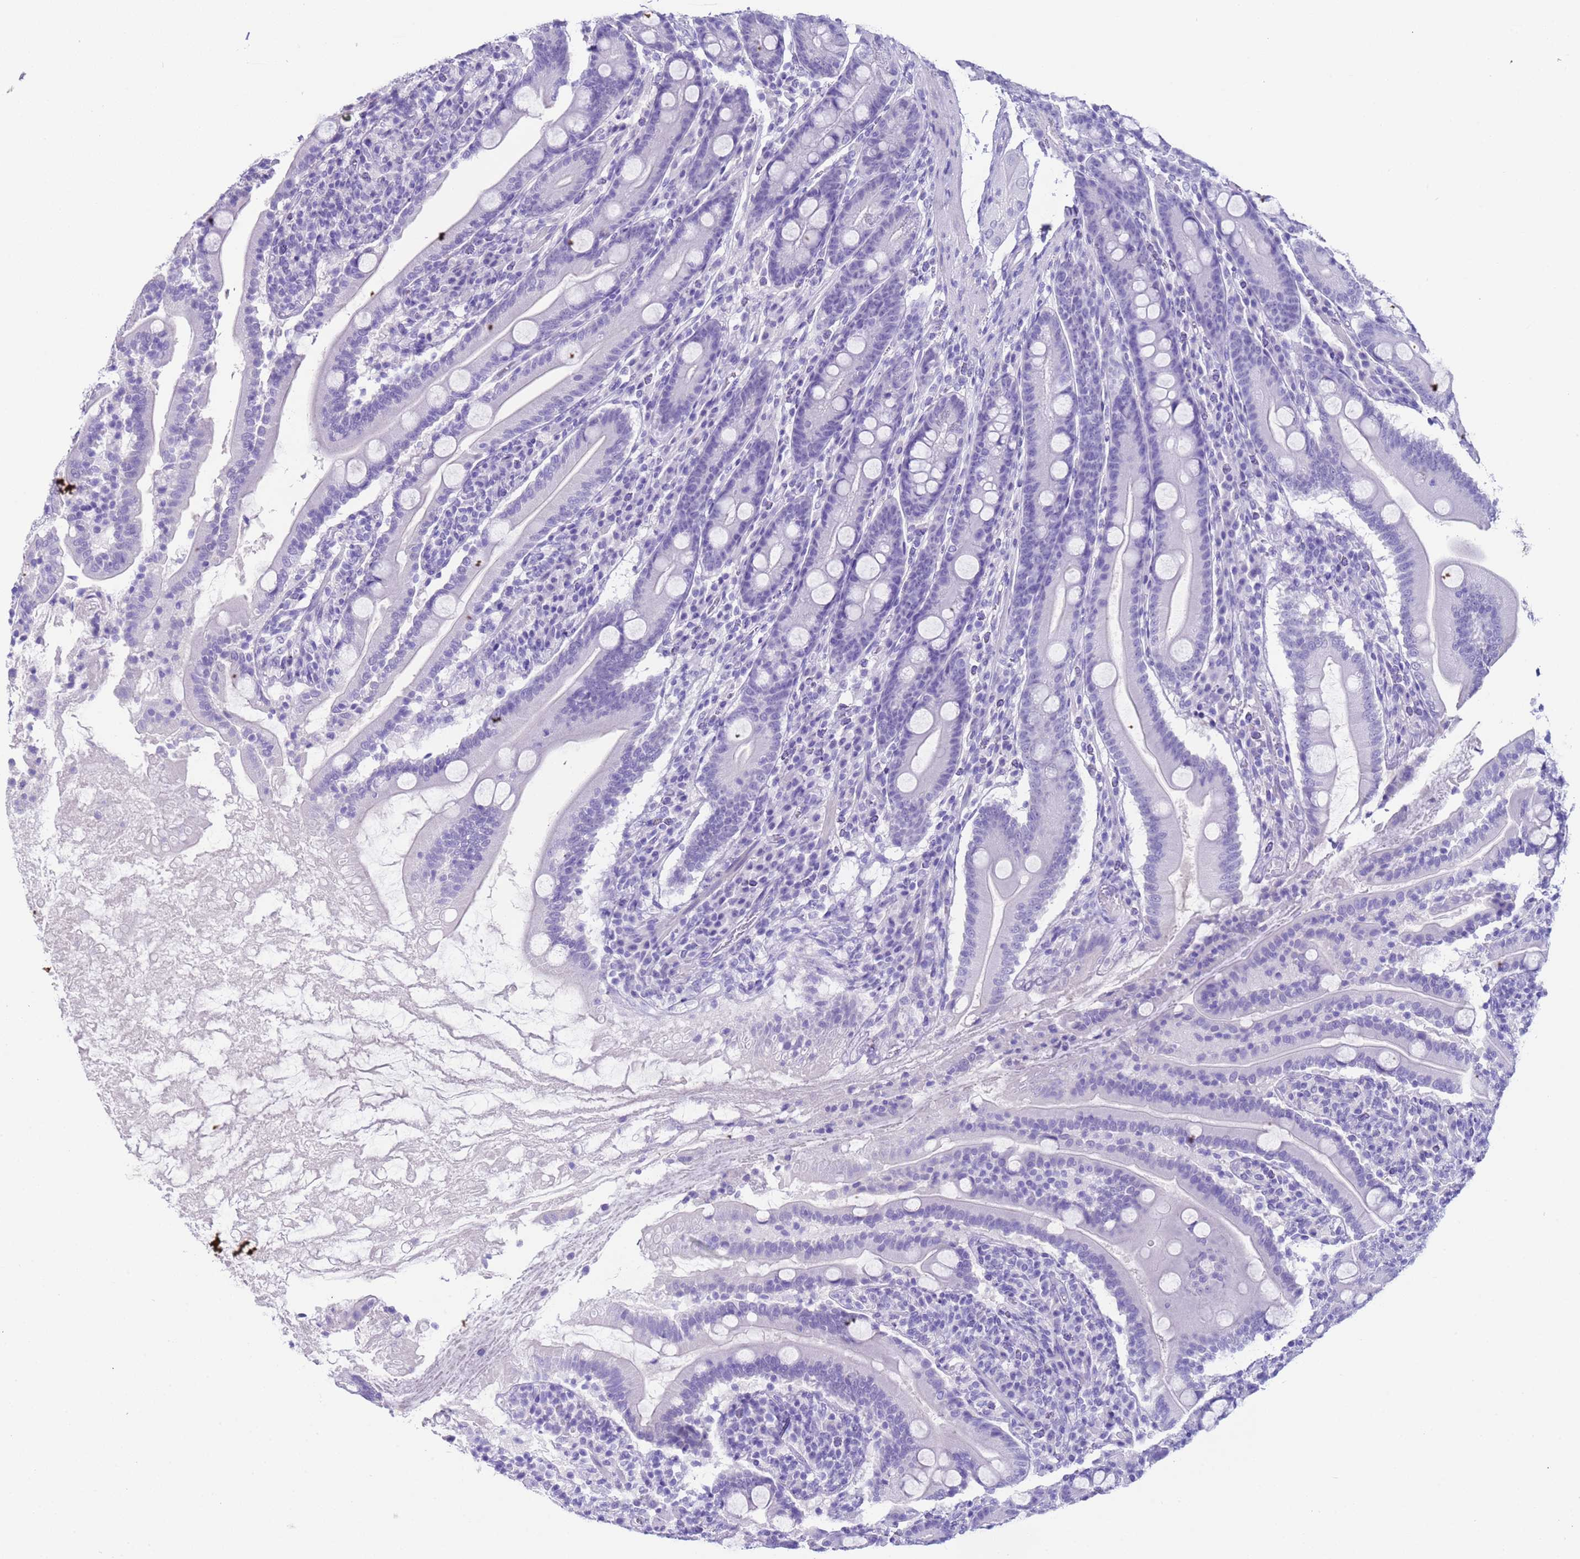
{"staining": {"intensity": "negative", "quantity": "none", "location": "none"}, "tissue": "duodenum", "cell_type": "Glandular cells", "image_type": "normal", "snomed": [{"axis": "morphology", "description": "Normal tissue, NOS"}, {"axis": "topography", "description": "Duodenum"}], "caption": "Immunohistochemistry of normal human duodenum demonstrates no staining in glandular cells. (Stains: DAB immunohistochemistry with hematoxylin counter stain, Microscopy: brightfield microscopy at high magnification).", "gene": "CKM", "patient": {"sex": "male", "age": 35}}